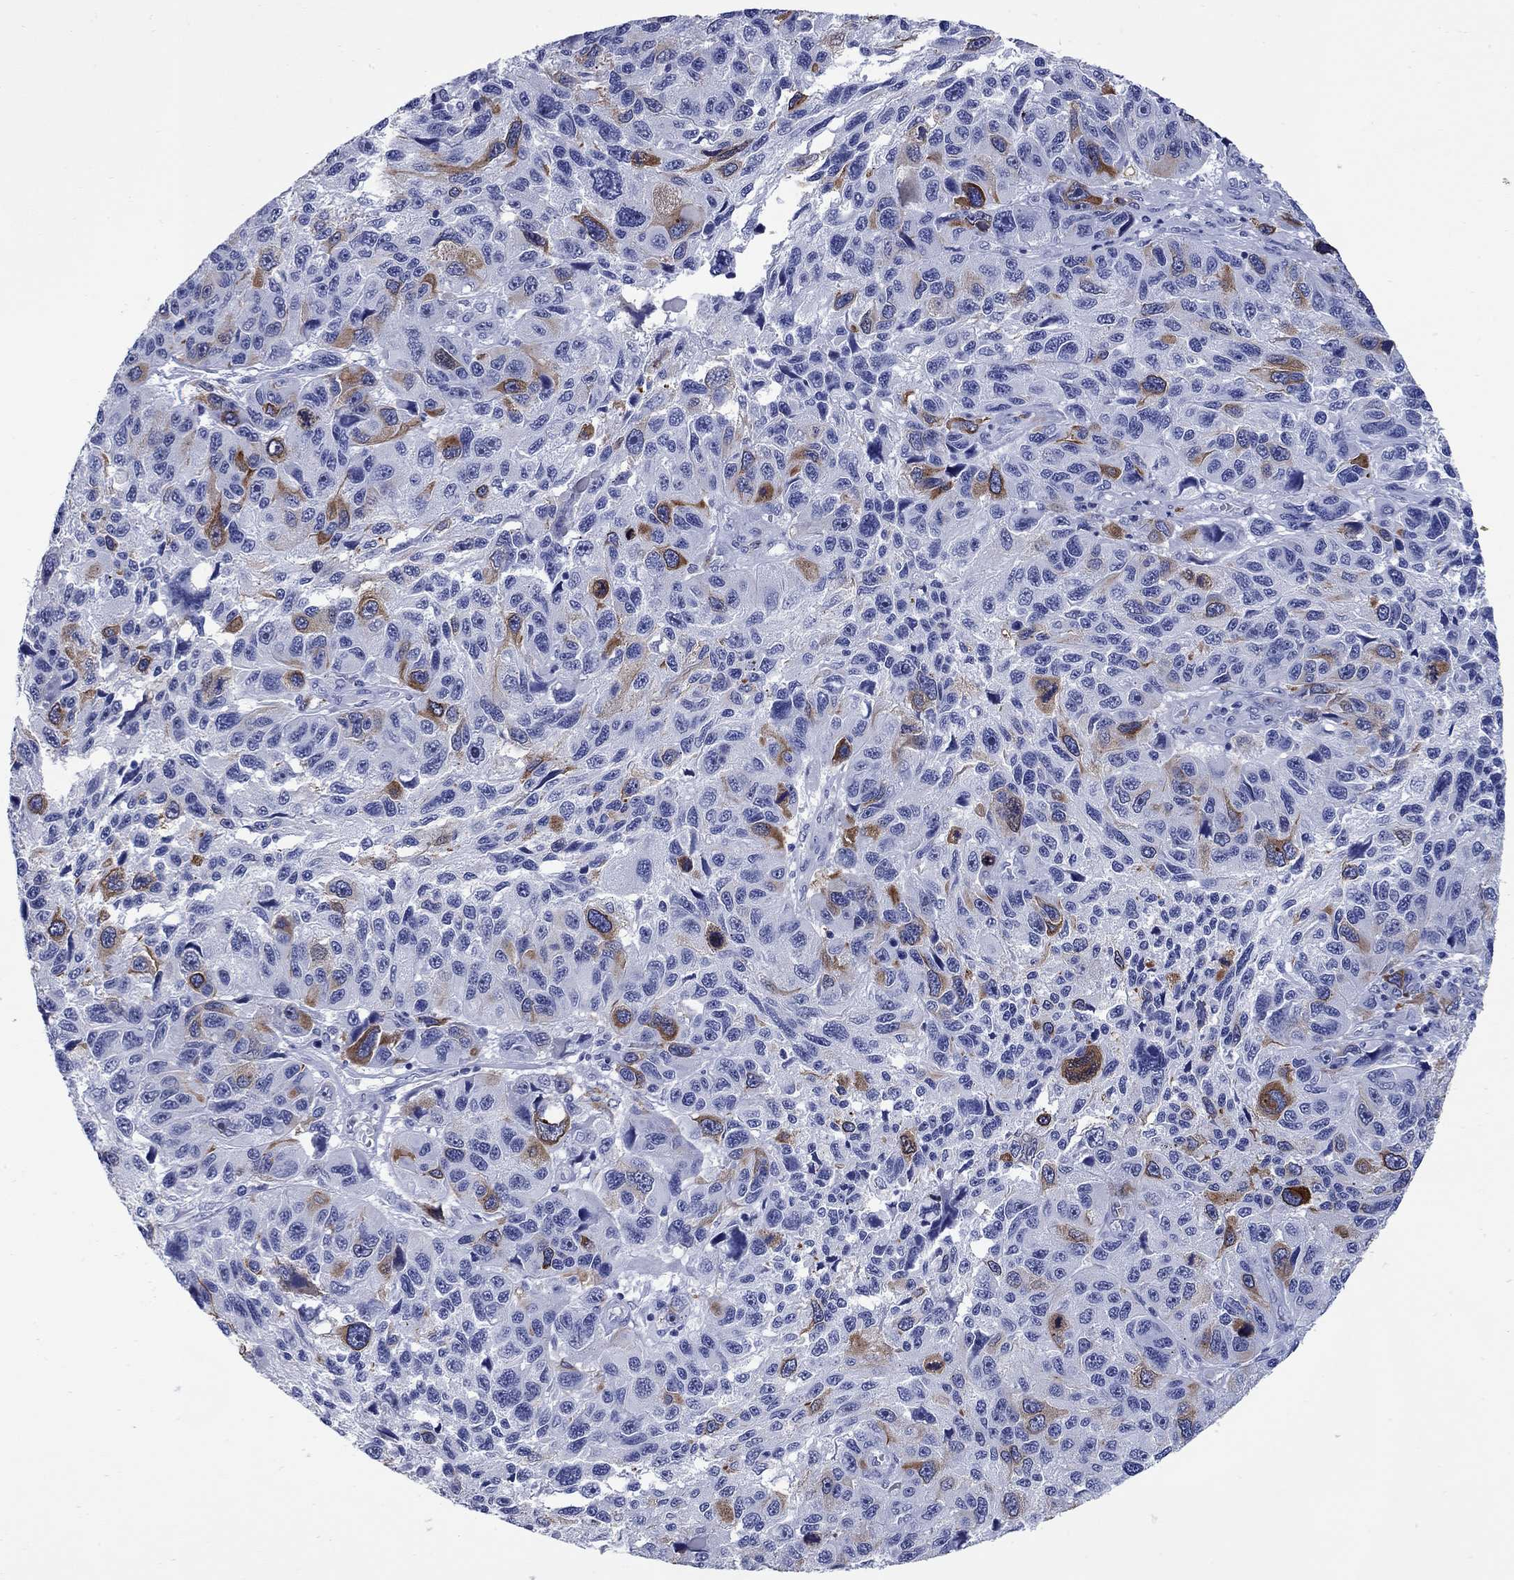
{"staining": {"intensity": "strong", "quantity": "<25%", "location": "cytoplasmic/membranous"}, "tissue": "melanoma", "cell_type": "Tumor cells", "image_type": "cancer", "snomed": [{"axis": "morphology", "description": "Malignant melanoma, NOS"}, {"axis": "topography", "description": "Skin"}], "caption": "Brown immunohistochemical staining in malignant melanoma demonstrates strong cytoplasmic/membranous positivity in about <25% of tumor cells.", "gene": "TACC3", "patient": {"sex": "male", "age": 53}}